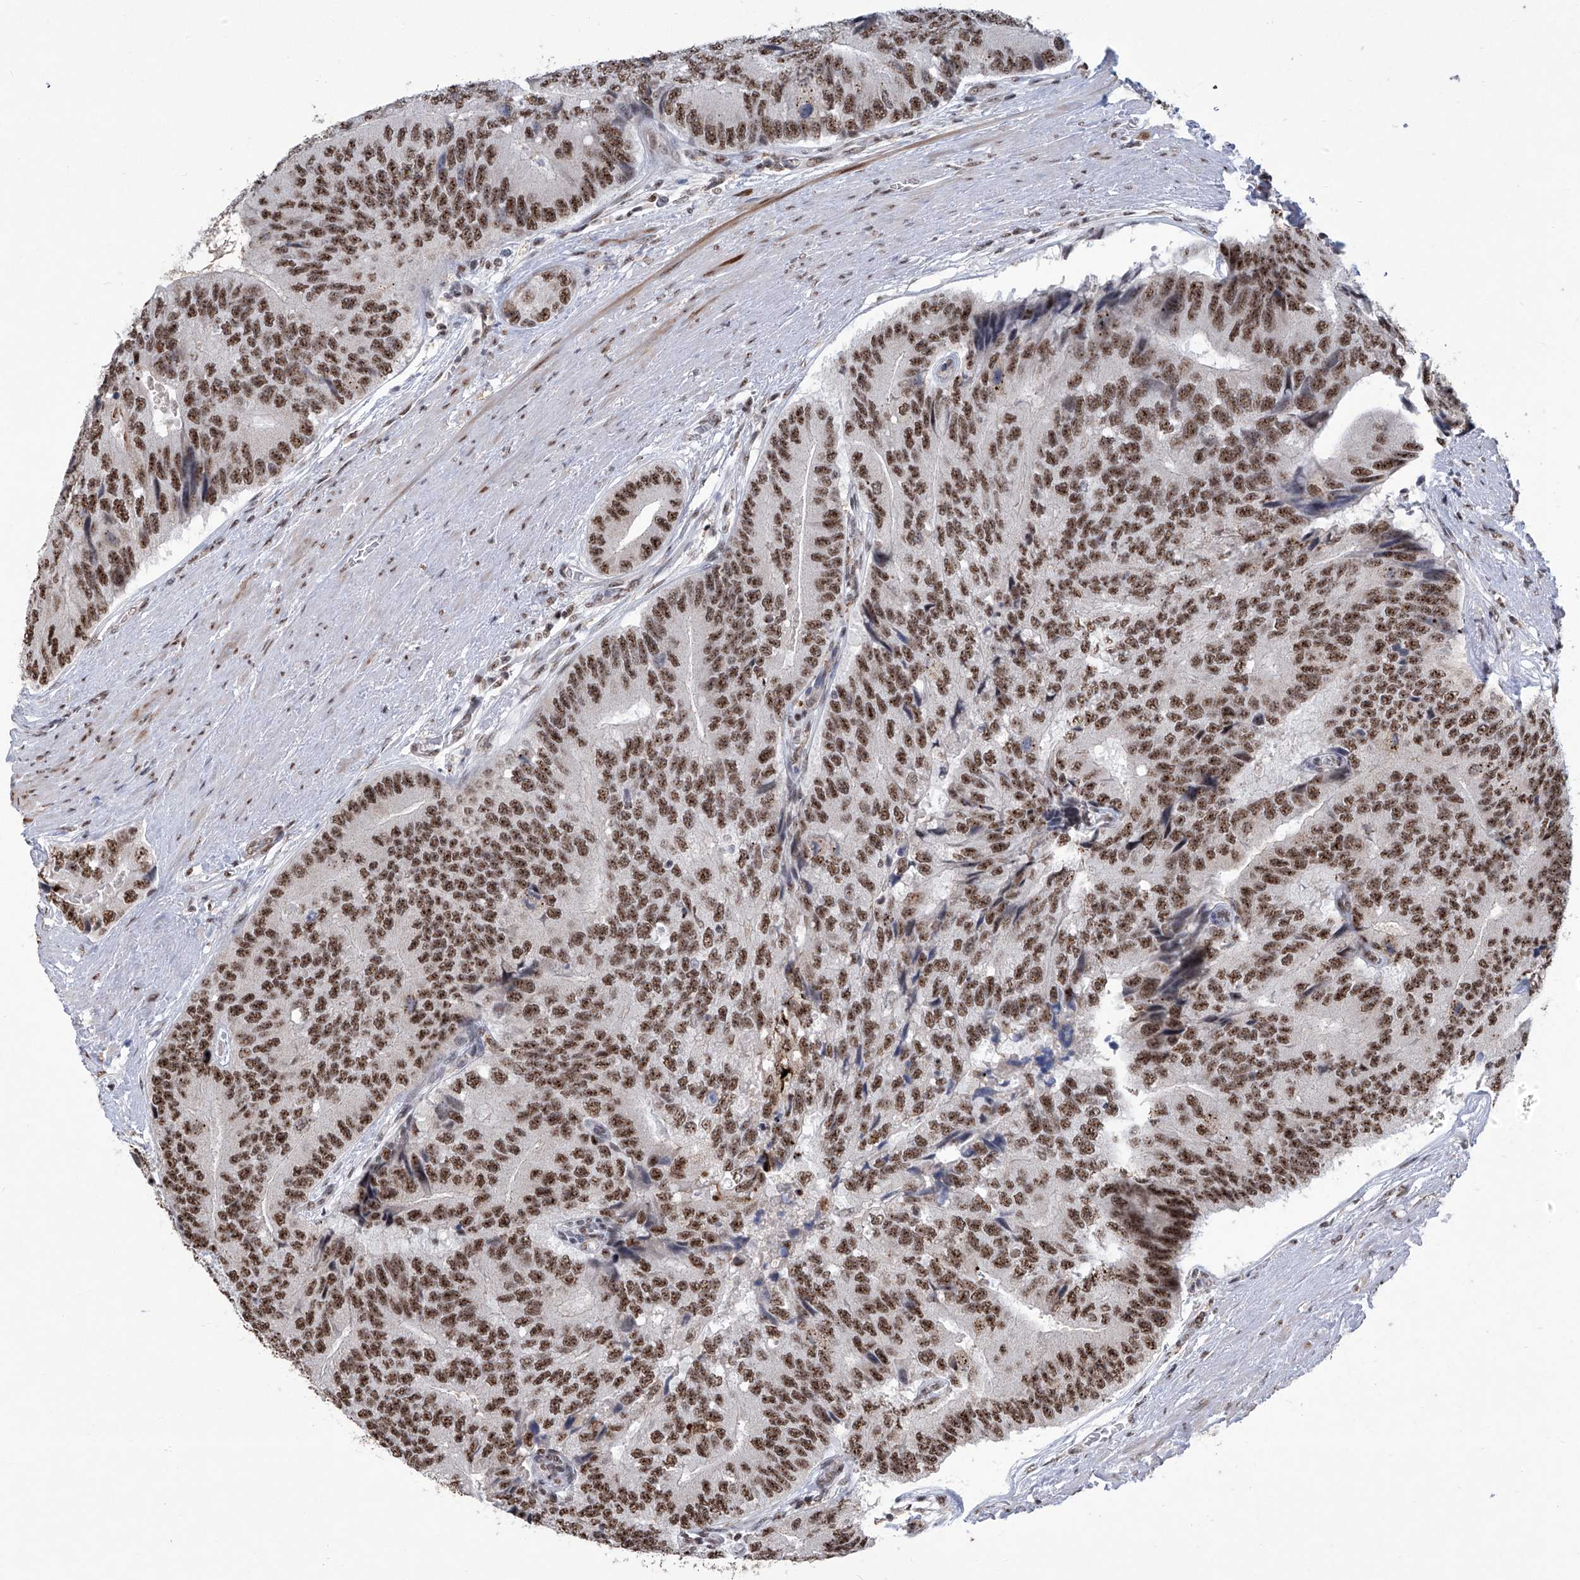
{"staining": {"intensity": "strong", "quantity": ">75%", "location": "nuclear"}, "tissue": "prostate cancer", "cell_type": "Tumor cells", "image_type": "cancer", "snomed": [{"axis": "morphology", "description": "Adenocarcinoma, High grade"}, {"axis": "topography", "description": "Prostate"}], "caption": "Prostate cancer (adenocarcinoma (high-grade)) stained with immunohistochemistry reveals strong nuclear expression in approximately >75% of tumor cells.", "gene": "FBXL4", "patient": {"sex": "male", "age": 70}}